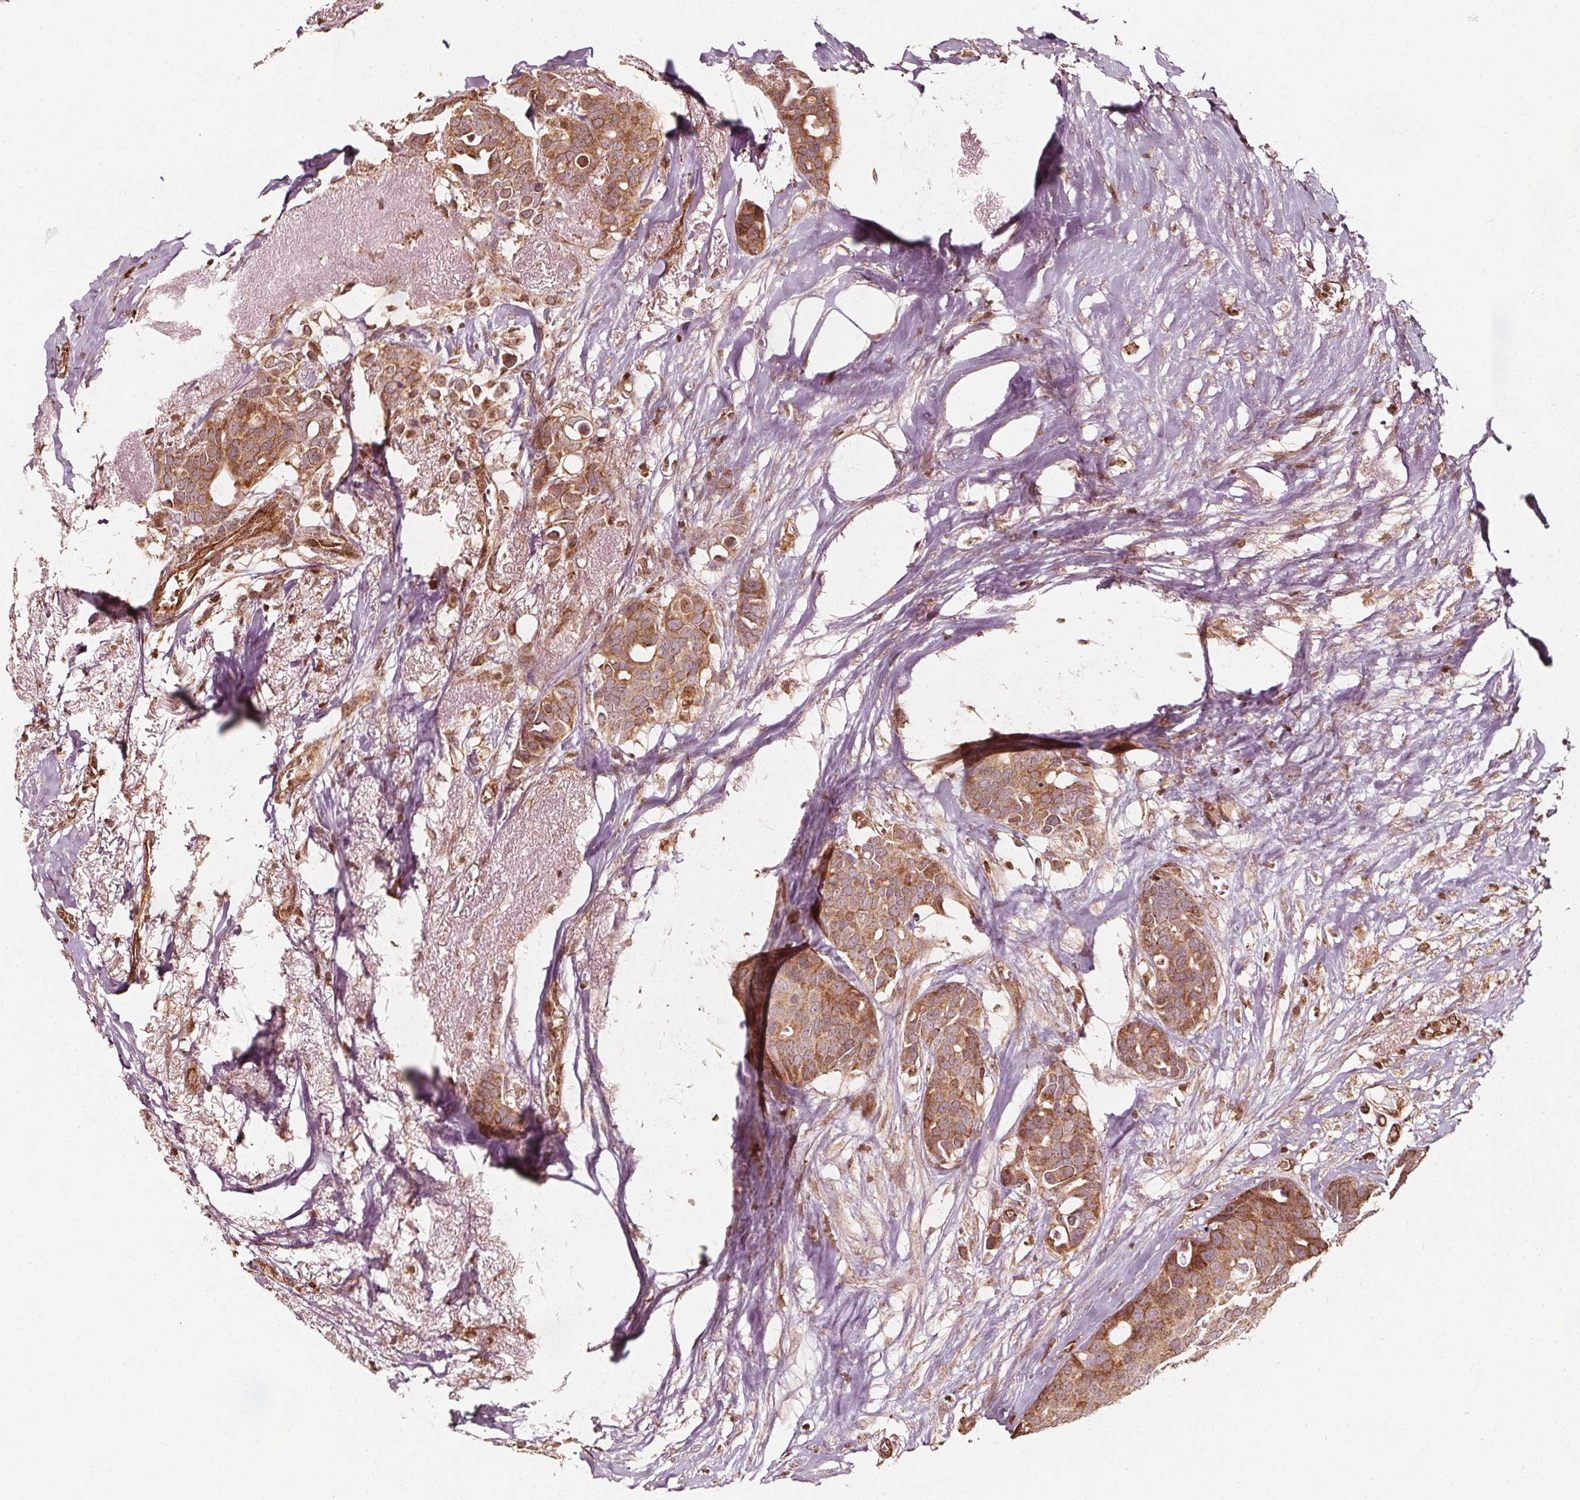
{"staining": {"intensity": "moderate", "quantity": ">75%", "location": "cytoplasmic/membranous"}, "tissue": "breast cancer", "cell_type": "Tumor cells", "image_type": "cancer", "snomed": [{"axis": "morphology", "description": "Duct carcinoma"}, {"axis": "topography", "description": "Breast"}], "caption": "This histopathology image reveals immunohistochemistry staining of breast cancer (intraductal carcinoma), with medium moderate cytoplasmic/membranous expression in about >75% of tumor cells.", "gene": "AIP", "patient": {"sex": "female", "age": 54}}